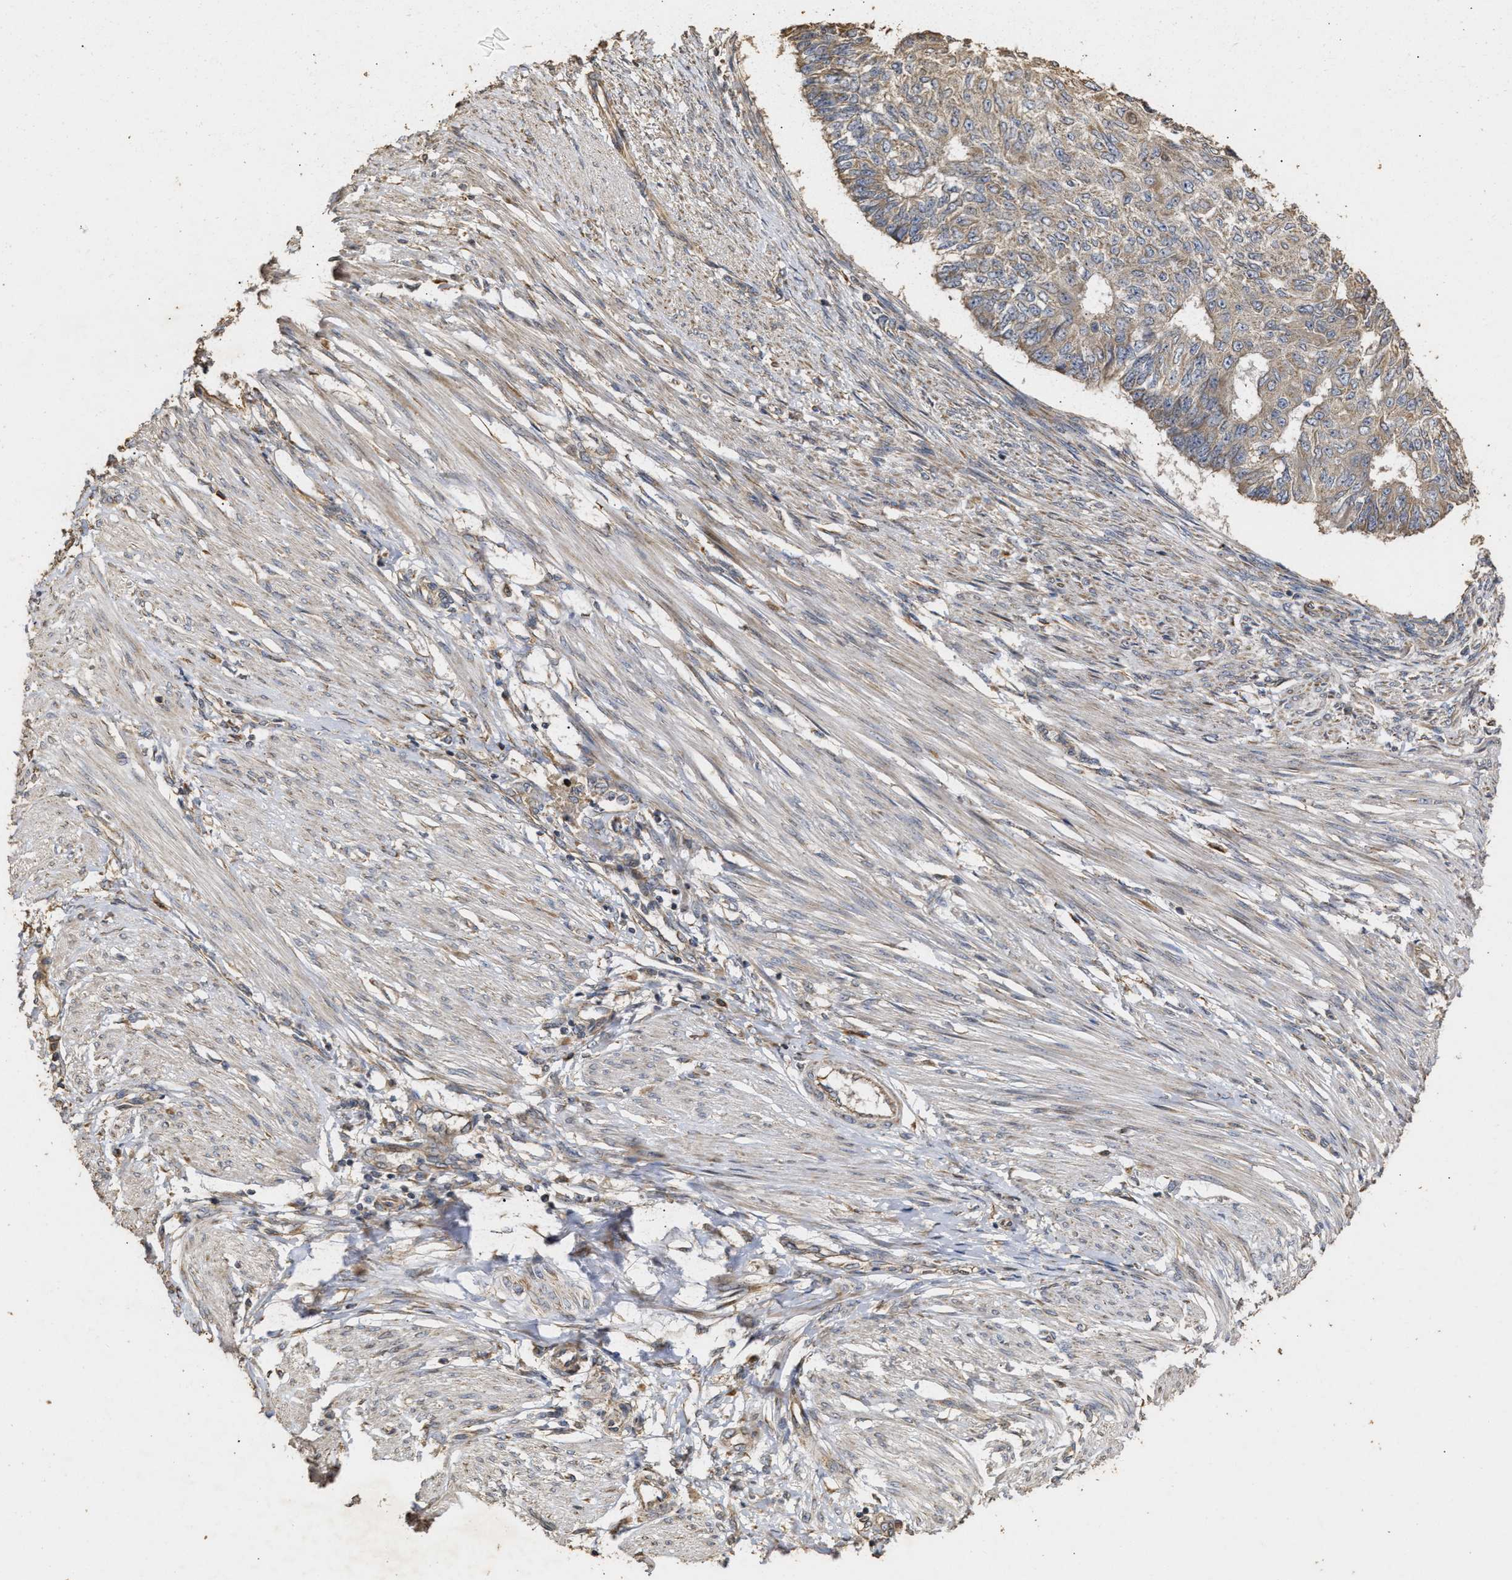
{"staining": {"intensity": "weak", "quantity": ">75%", "location": "cytoplasmic/membranous"}, "tissue": "endometrial cancer", "cell_type": "Tumor cells", "image_type": "cancer", "snomed": [{"axis": "morphology", "description": "Adenocarcinoma, NOS"}, {"axis": "topography", "description": "Endometrium"}], "caption": "Human adenocarcinoma (endometrial) stained with a brown dye shows weak cytoplasmic/membranous positive staining in about >75% of tumor cells.", "gene": "NAV1", "patient": {"sex": "female", "age": 32}}